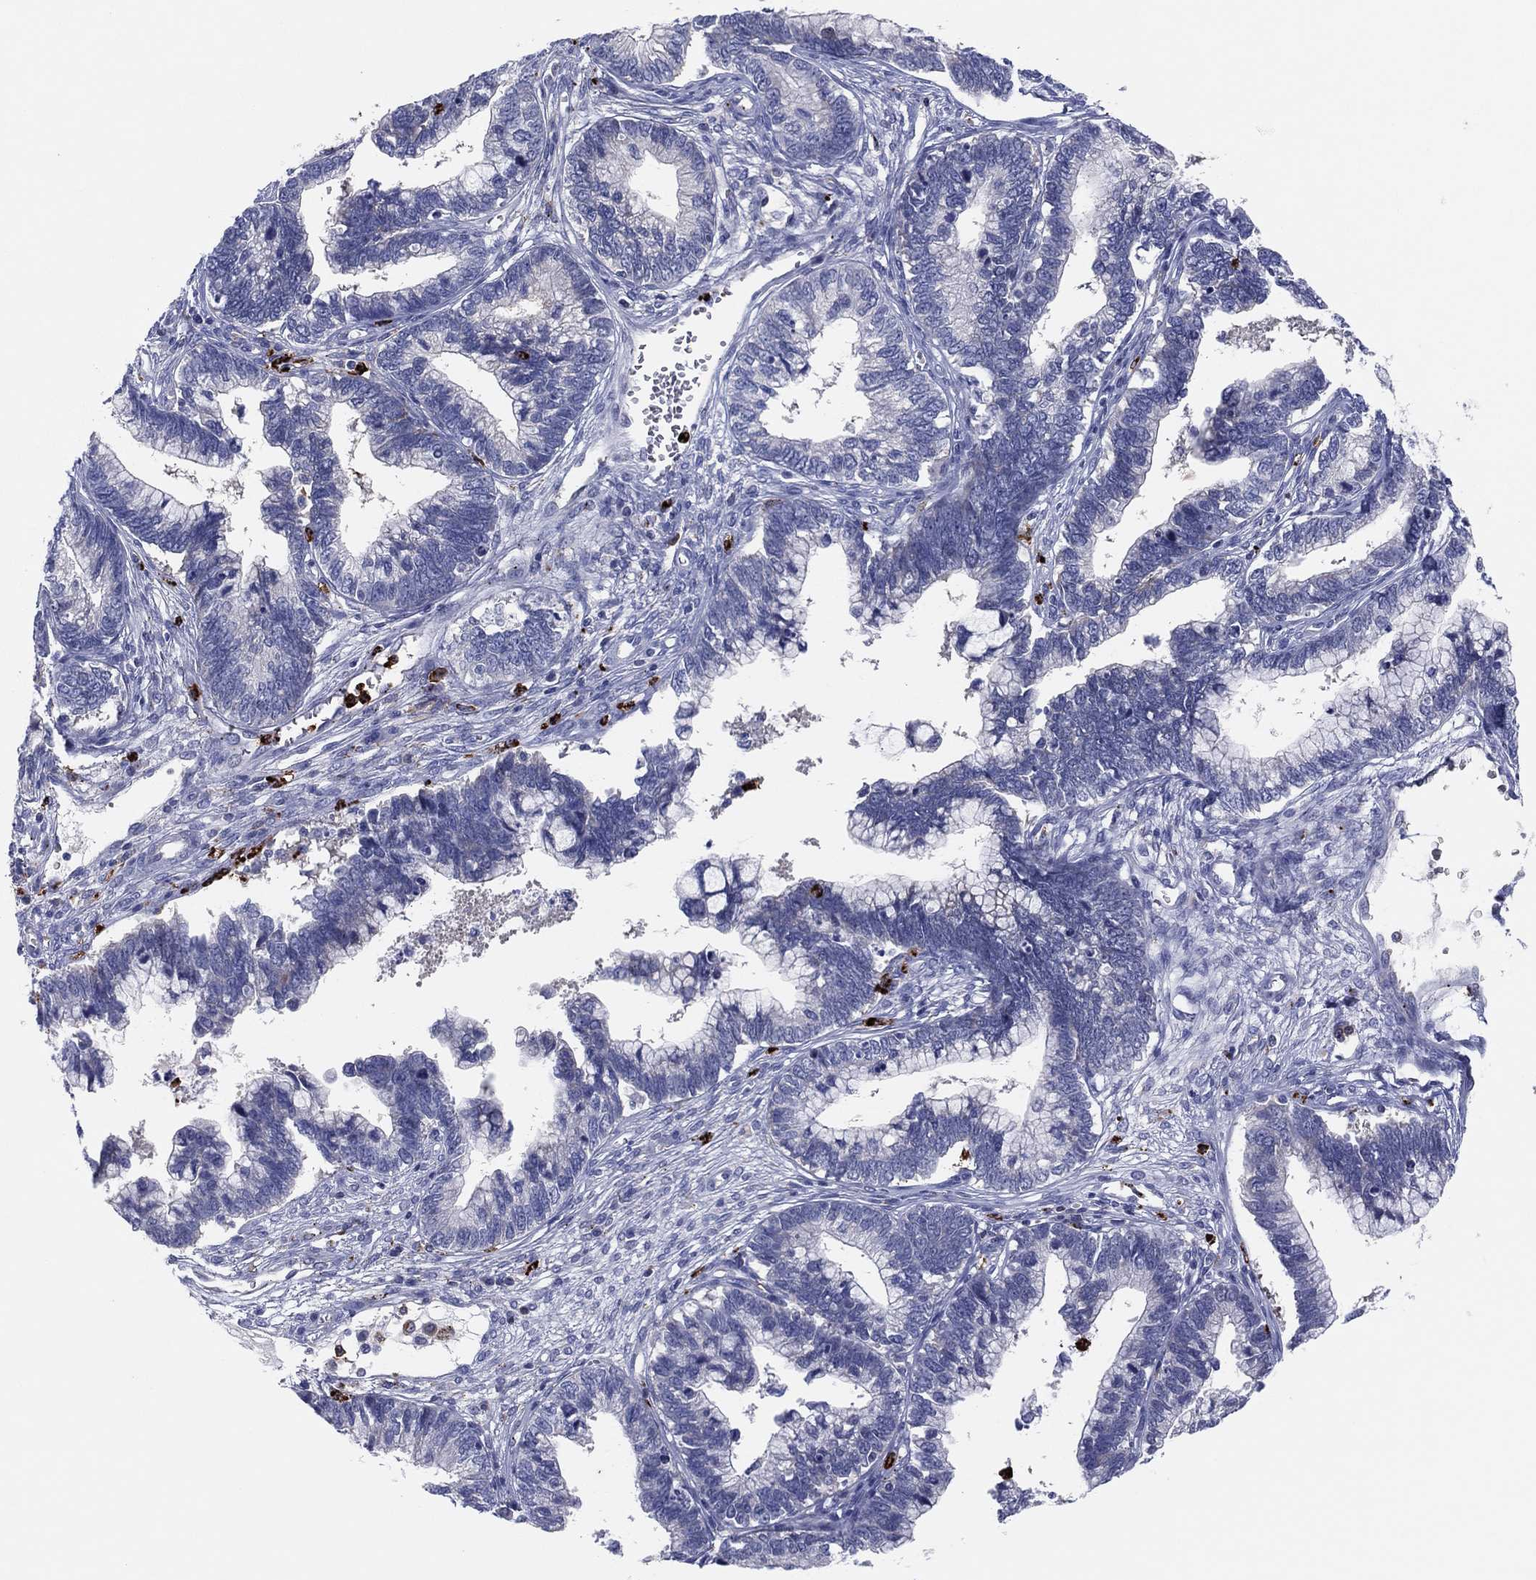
{"staining": {"intensity": "negative", "quantity": "none", "location": "none"}, "tissue": "cervical cancer", "cell_type": "Tumor cells", "image_type": "cancer", "snomed": [{"axis": "morphology", "description": "Adenocarcinoma, NOS"}, {"axis": "topography", "description": "Cervix"}], "caption": "Tumor cells are negative for protein expression in human cervical cancer. (DAB (3,3'-diaminobenzidine) immunohistochemistry visualized using brightfield microscopy, high magnification).", "gene": "PLAC8", "patient": {"sex": "female", "age": 44}}